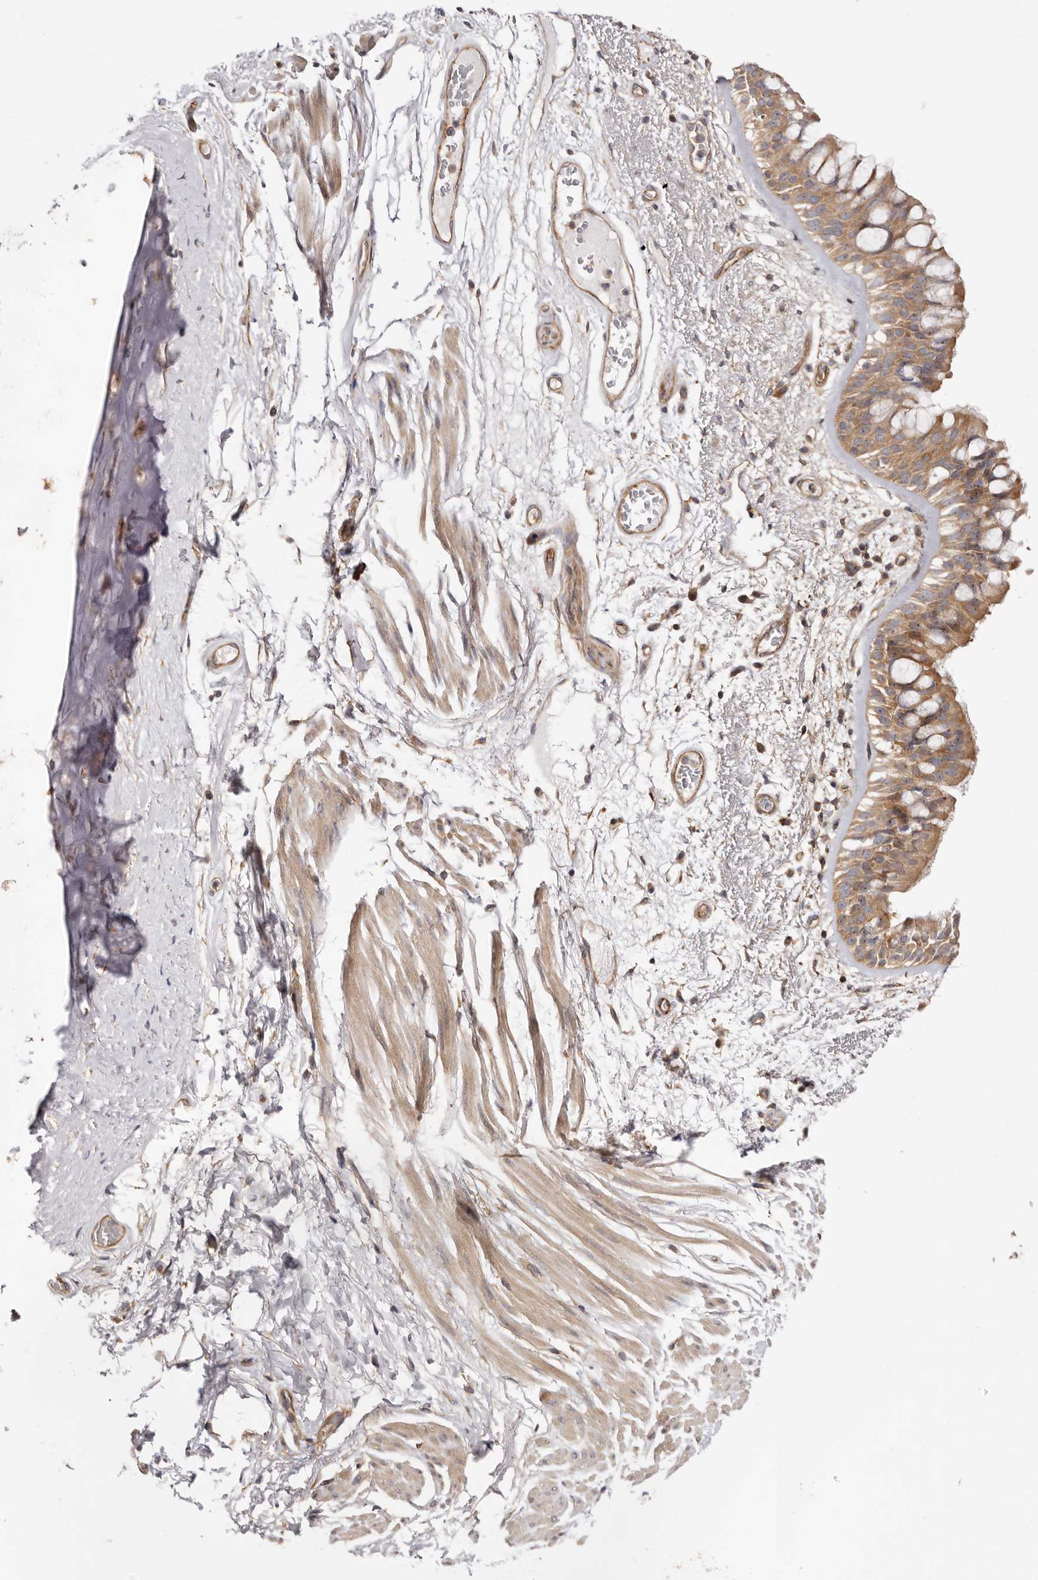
{"staining": {"intensity": "moderate", "quantity": "25%-75%", "location": "cytoplasmic/membranous"}, "tissue": "bronchus", "cell_type": "Respiratory epithelial cells", "image_type": "normal", "snomed": [{"axis": "morphology", "description": "Normal tissue, NOS"}, {"axis": "morphology", "description": "Squamous cell carcinoma, NOS"}, {"axis": "topography", "description": "Lymph node"}, {"axis": "topography", "description": "Bronchus"}, {"axis": "topography", "description": "Lung"}], "caption": "Bronchus stained for a protein (brown) displays moderate cytoplasmic/membranous positive staining in approximately 25%-75% of respiratory epithelial cells.", "gene": "PANK4", "patient": {"sex": "male", "age": 66}}